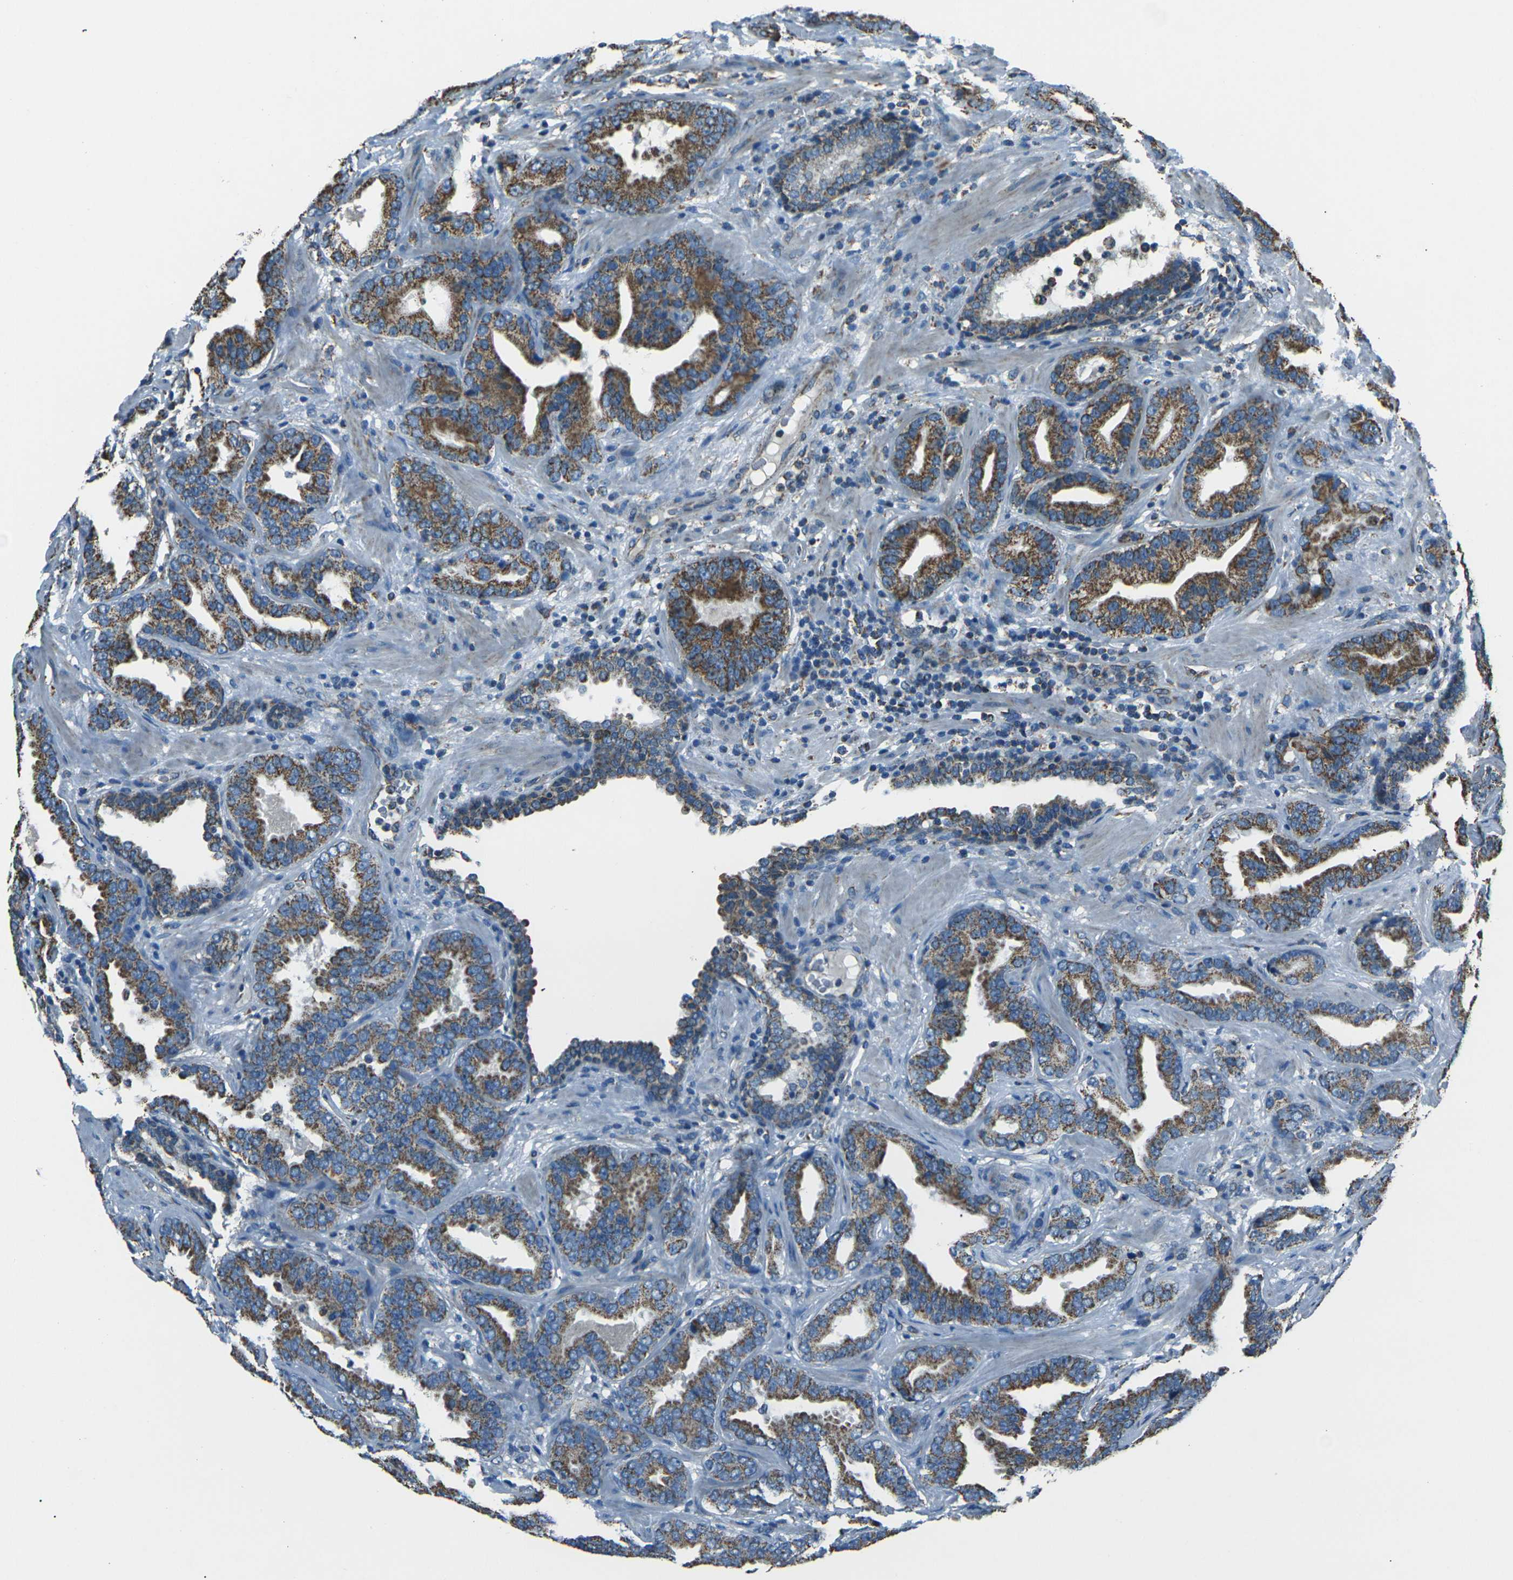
{"staining": {"intensity": "moderate", "quantity": ">75%", "location": "cytoplasmic/membranous"}, "tissue": "prostate cancer", "cell_type": "Tumor cells", "image_type": "cancer", "snomed": [{"axis": "morphology", "description": "Adenocarcinoma, Low grade"}, {"axis": "topography", "description": "Prostate"}], "caption": "Immunohistochemical staining of human prostate cancer reveals moderate cytoplasmic/membranous protein staining in approximately >75% of tumor cells.", "gene": "IRF3", "patient": {"sex": "male", "age": 59}}